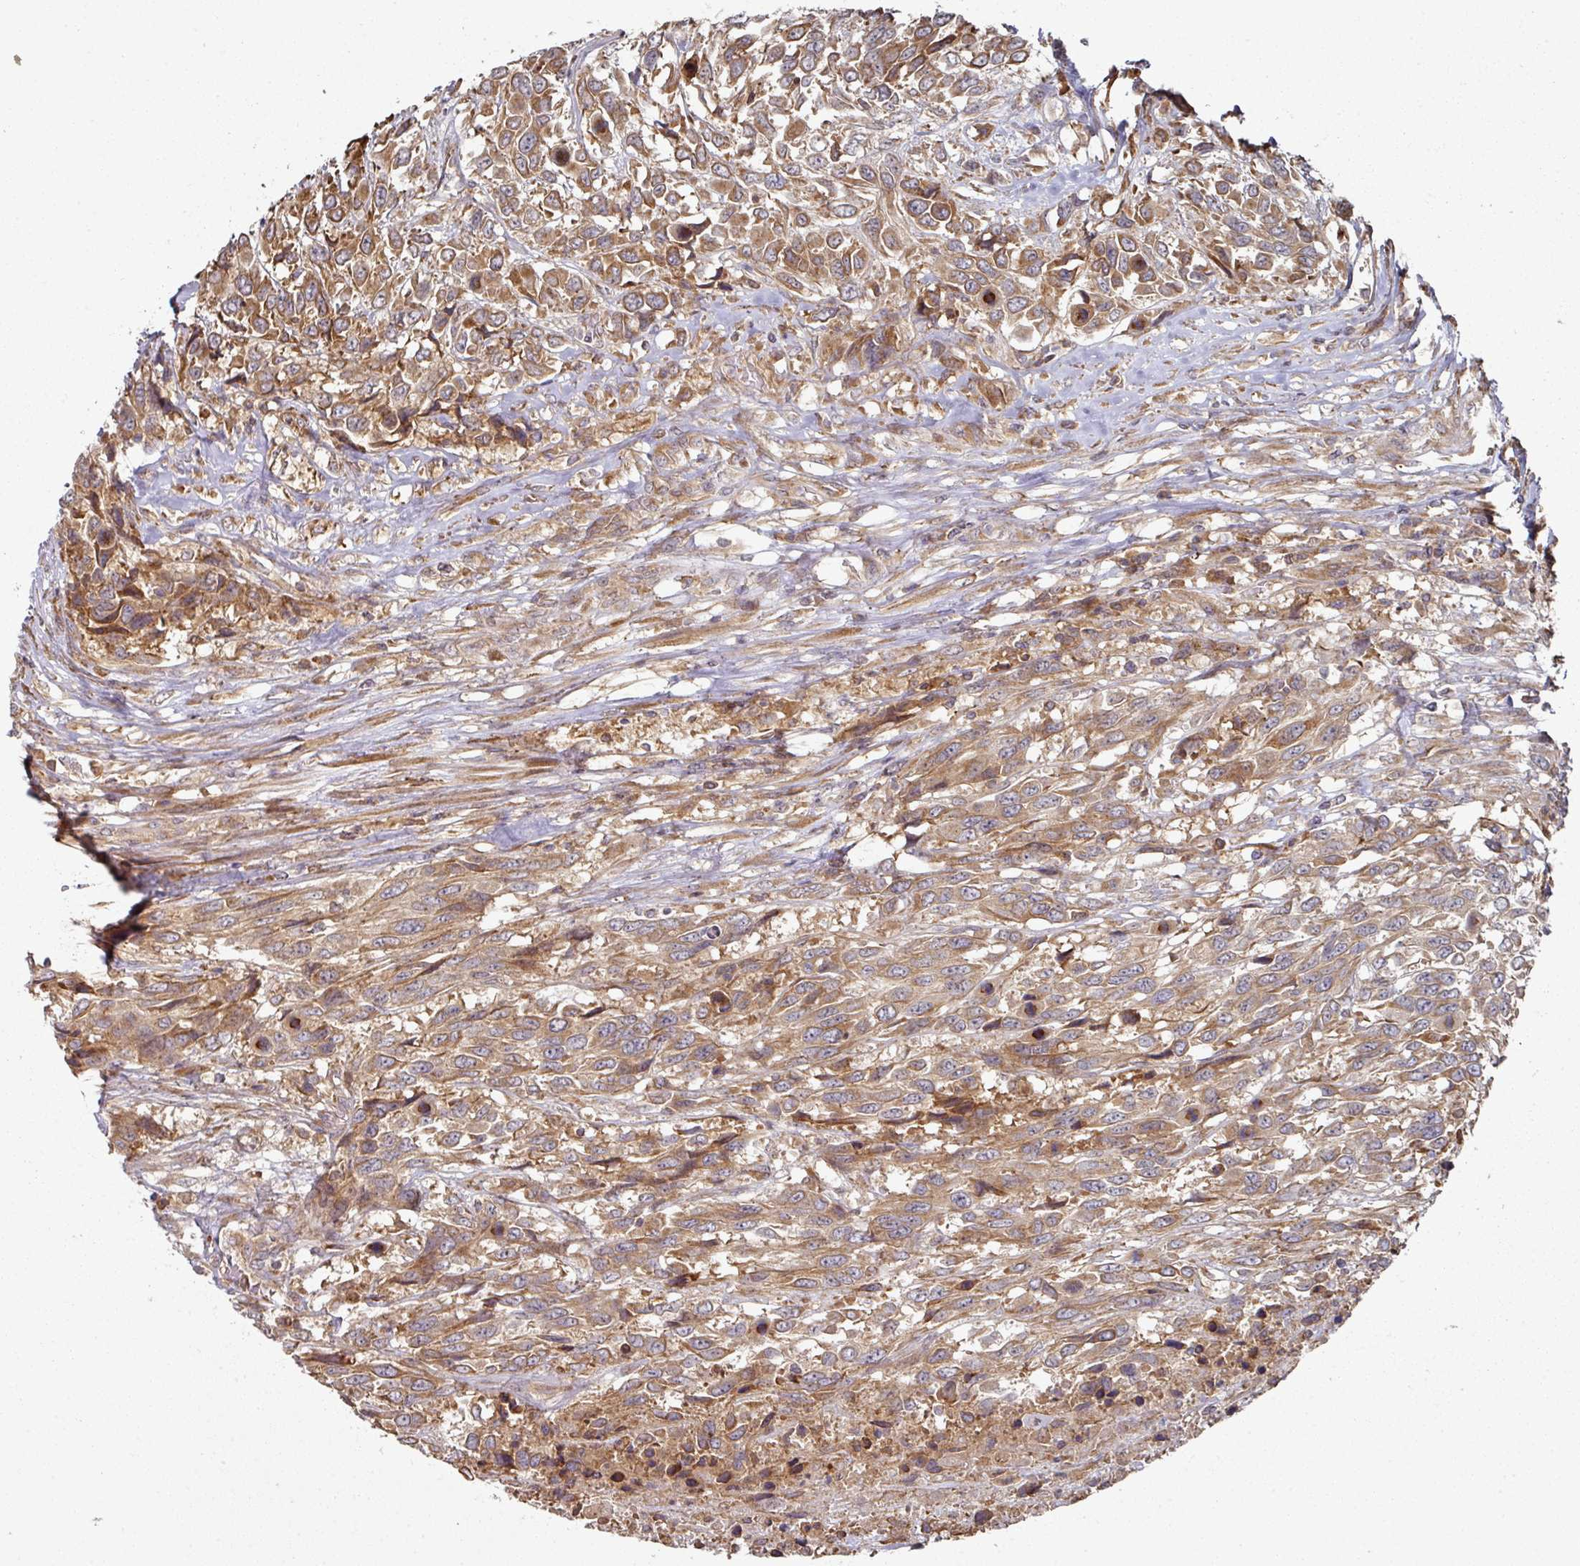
{"staining": {"intensity": "moderate", "quantity": ">75%", "location": "cytoplasmic/membranous"}, "tissue": "urothelial cancer", "cell_type": "Tumor cells", "image_type": "cancer", "snomed": [{"axis": "morphology", "description": "Urothelial carcinoma, High grade"}, {"axis": "topography", "description": "Urinary bladder"}], "caption": "The immunohistochemical stain highlights moderate cytoplasmic/membranous expression in tumor cells of urothelial cancer tissue.", "gene": "CEP95", "patient": {"sex": "female", "age": 70}}